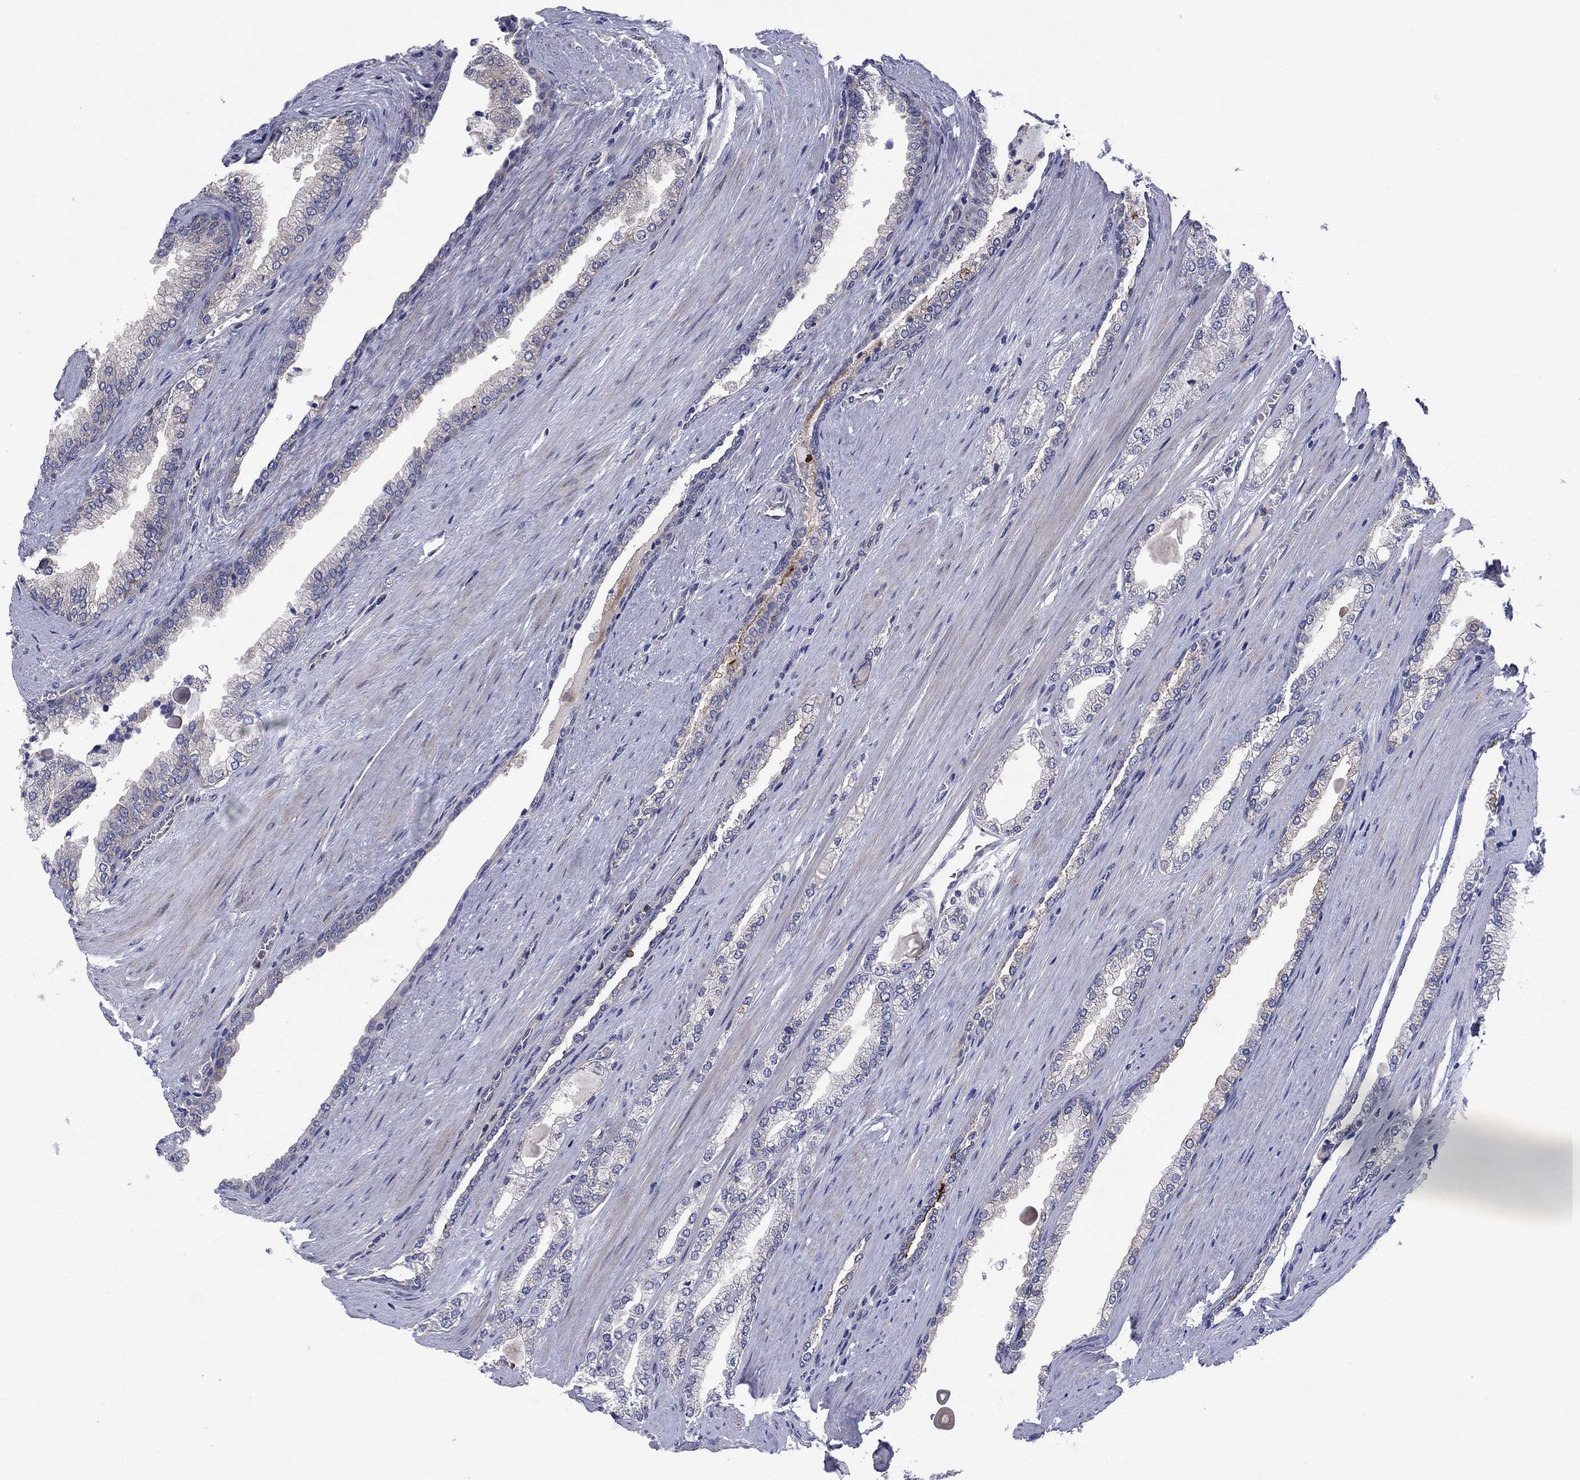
{"staining": {"intensity": "negative", "quantity": "none", "location": "none"}, "tissue": "prostate cancer", "cell_type": "Tumor cells", "image_type": "cancer", "snomed": [{"axis": "morphology", "description": "Adenocarcinoma, Low grade"}, {"axis": "topography", "description": "Prostate"}], "caption": "Human prostate cancer stained for a protein using immunohistochemistry reveals no positivity in tumor cells.", "gene": "GPR155", "patient": {"sex": "male", "age": 72}}